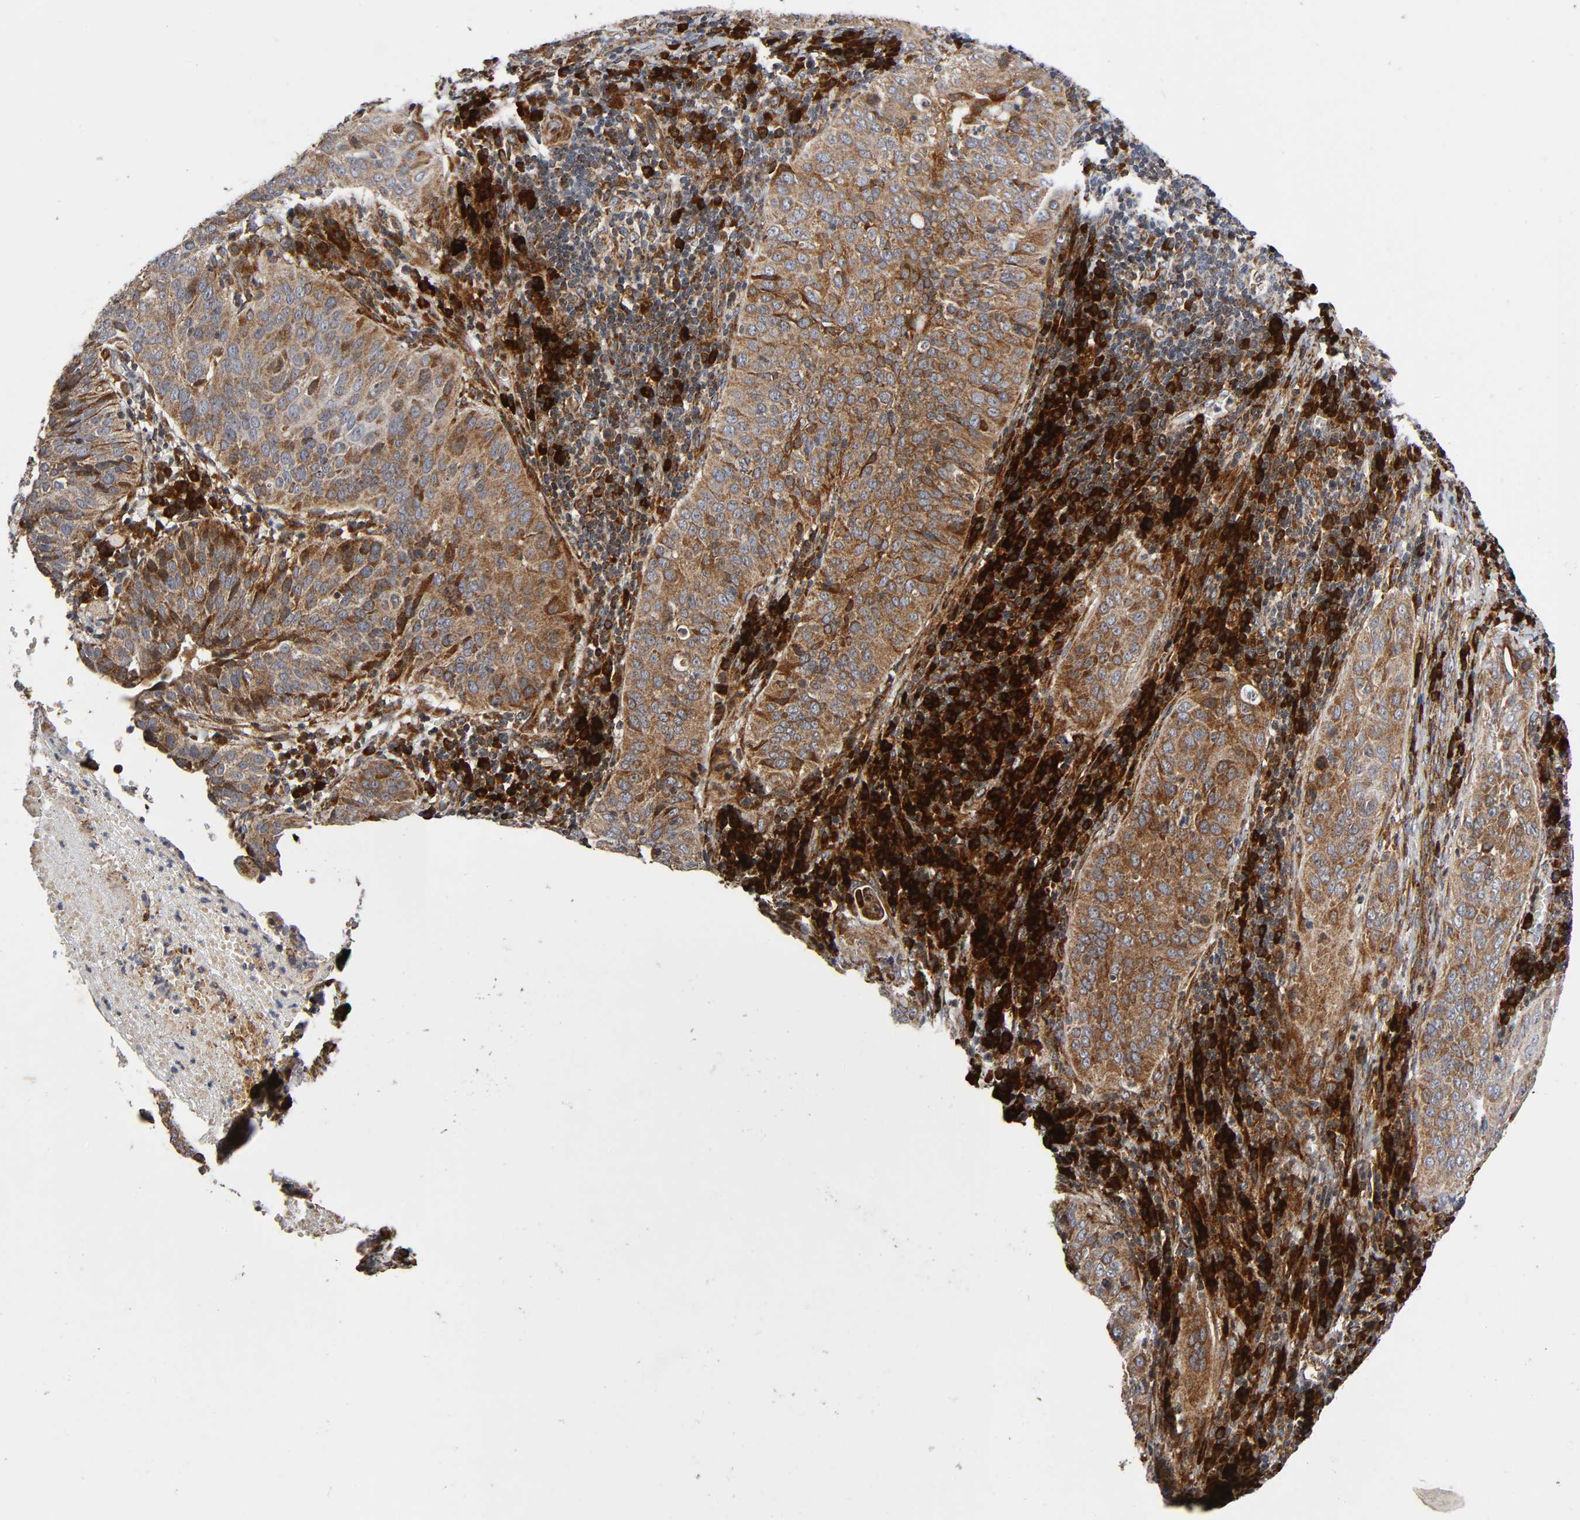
{"staining": {"intensity": "moderate", "quantity": "25%-75%", "location": "cytoplasmic/membranous"}, "tissue": "cervical cancer", "cell_type": "Tumor cells", "image_type": "cancer", "snomed": [{"axis": "morphology", "description": "Squamous cell carcinoma, NOS"}, {"axis": "topography", "description": "Cervix"}], "caption": "Cervical cancer (squamous cell carcinoma) stained with a protein marker displays moderate staining in tumor cells.", "gene": "MAP3K1", "patient": {"sex": "female", "age": 39}}